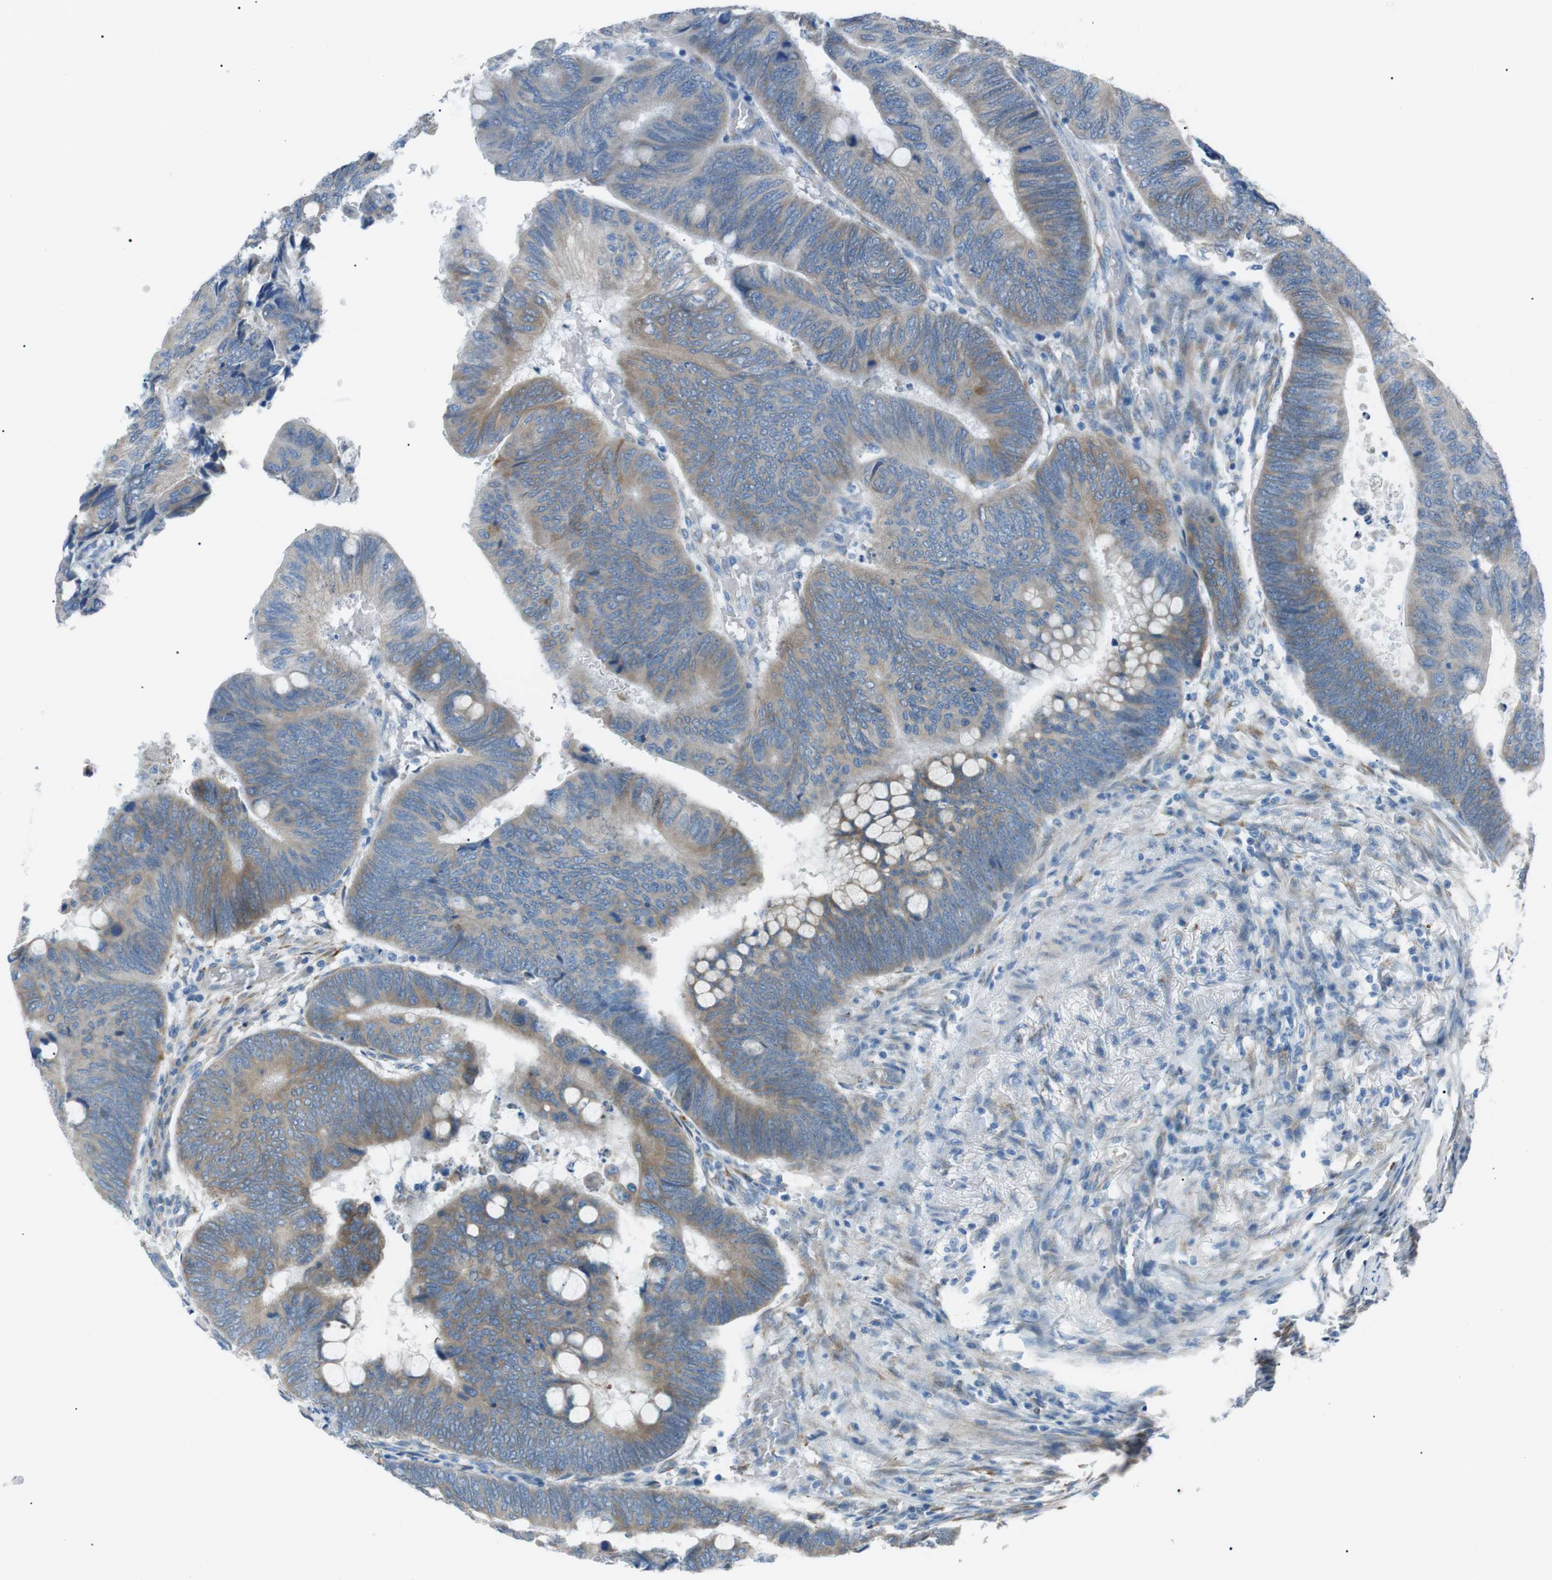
{"staining": {"intensity": "moderate", "quantity": "25%-75%", "location": "cytoplasmic/membranous"}, "tissue": "colorectal cancer", "cell_type": "Tumor cells", "image_type": "cancer", "snomed": [{"axis": "morphology", "description": "Normal tissue, NOS"}, {"axis": "morphology", "description": "Adenocarcinoma, NOS"}, {"axis": "topography", "description": "Rectum"}, {"axis": "topography", "description": "Peripheral nerve tissue"}], "caption": "Immunohistochemical staining of human colorectal cancer demonstrates moderate cytoplasmic/membranous protein positivity in about 25%-75% of tumor cells. (Brightfield microscopy of DAB IHC at high magnification).", "gene": "MTARC2", "patient": {"sex": "male", "age": 92}}